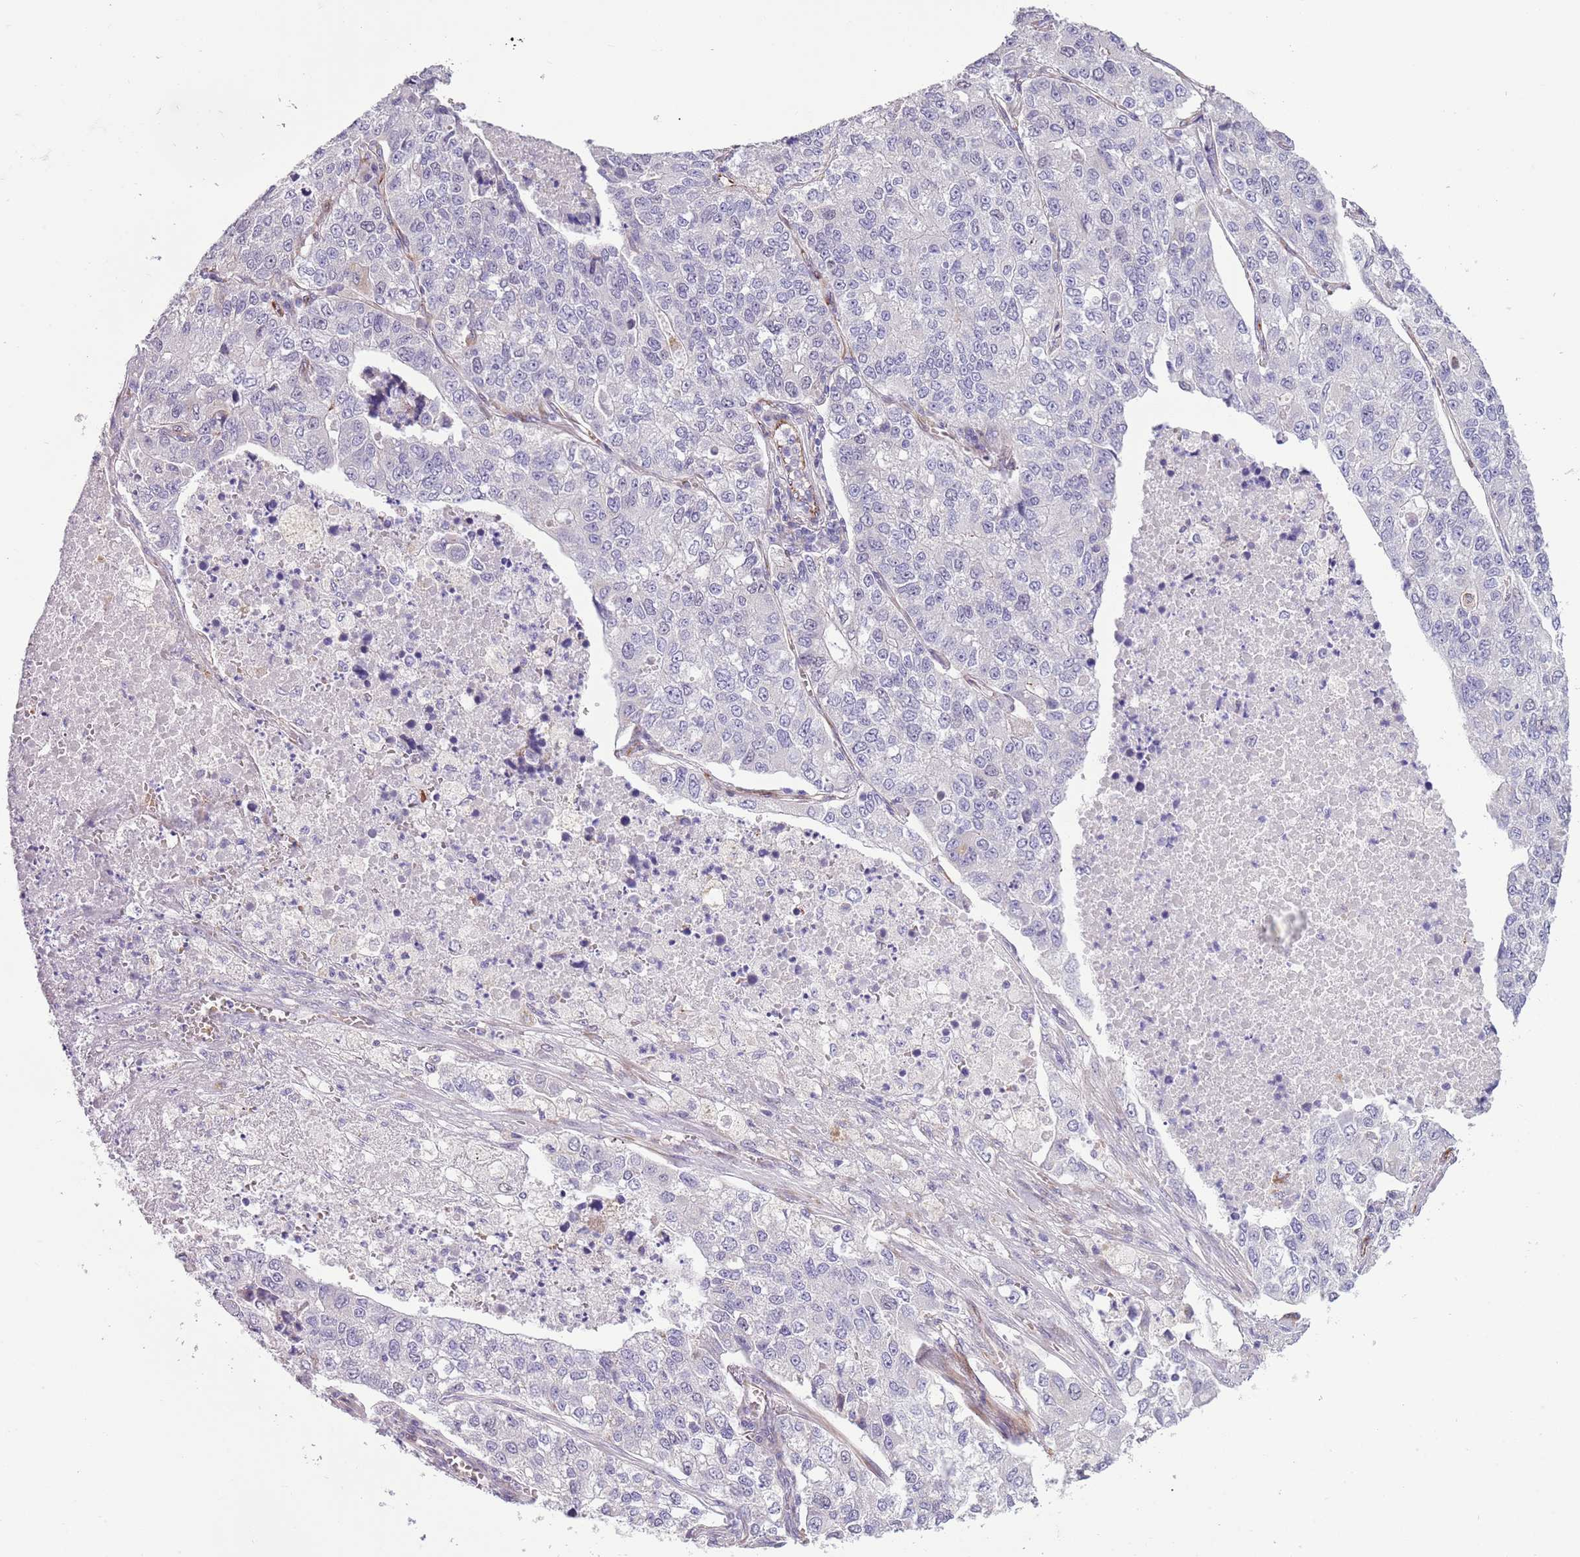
{"staining": {"intensity": "negative", "quantity": "none", "location": "none"}, "tissue": "lung cancer", "cell_type": "Tumor cells", "image_type": "cancer", "snomed": [{"axis": "morphology", "description": "Adenocarcinoma, NOS"}, {"axis": "topography", "description": "Lung"}], "caption": "Protein analysis of adenocarcinoma (lung) demonstrates no significant staining in tumor cells.", "gene": "MRPL32", "patient": {"sex": "male", "age": 49}}